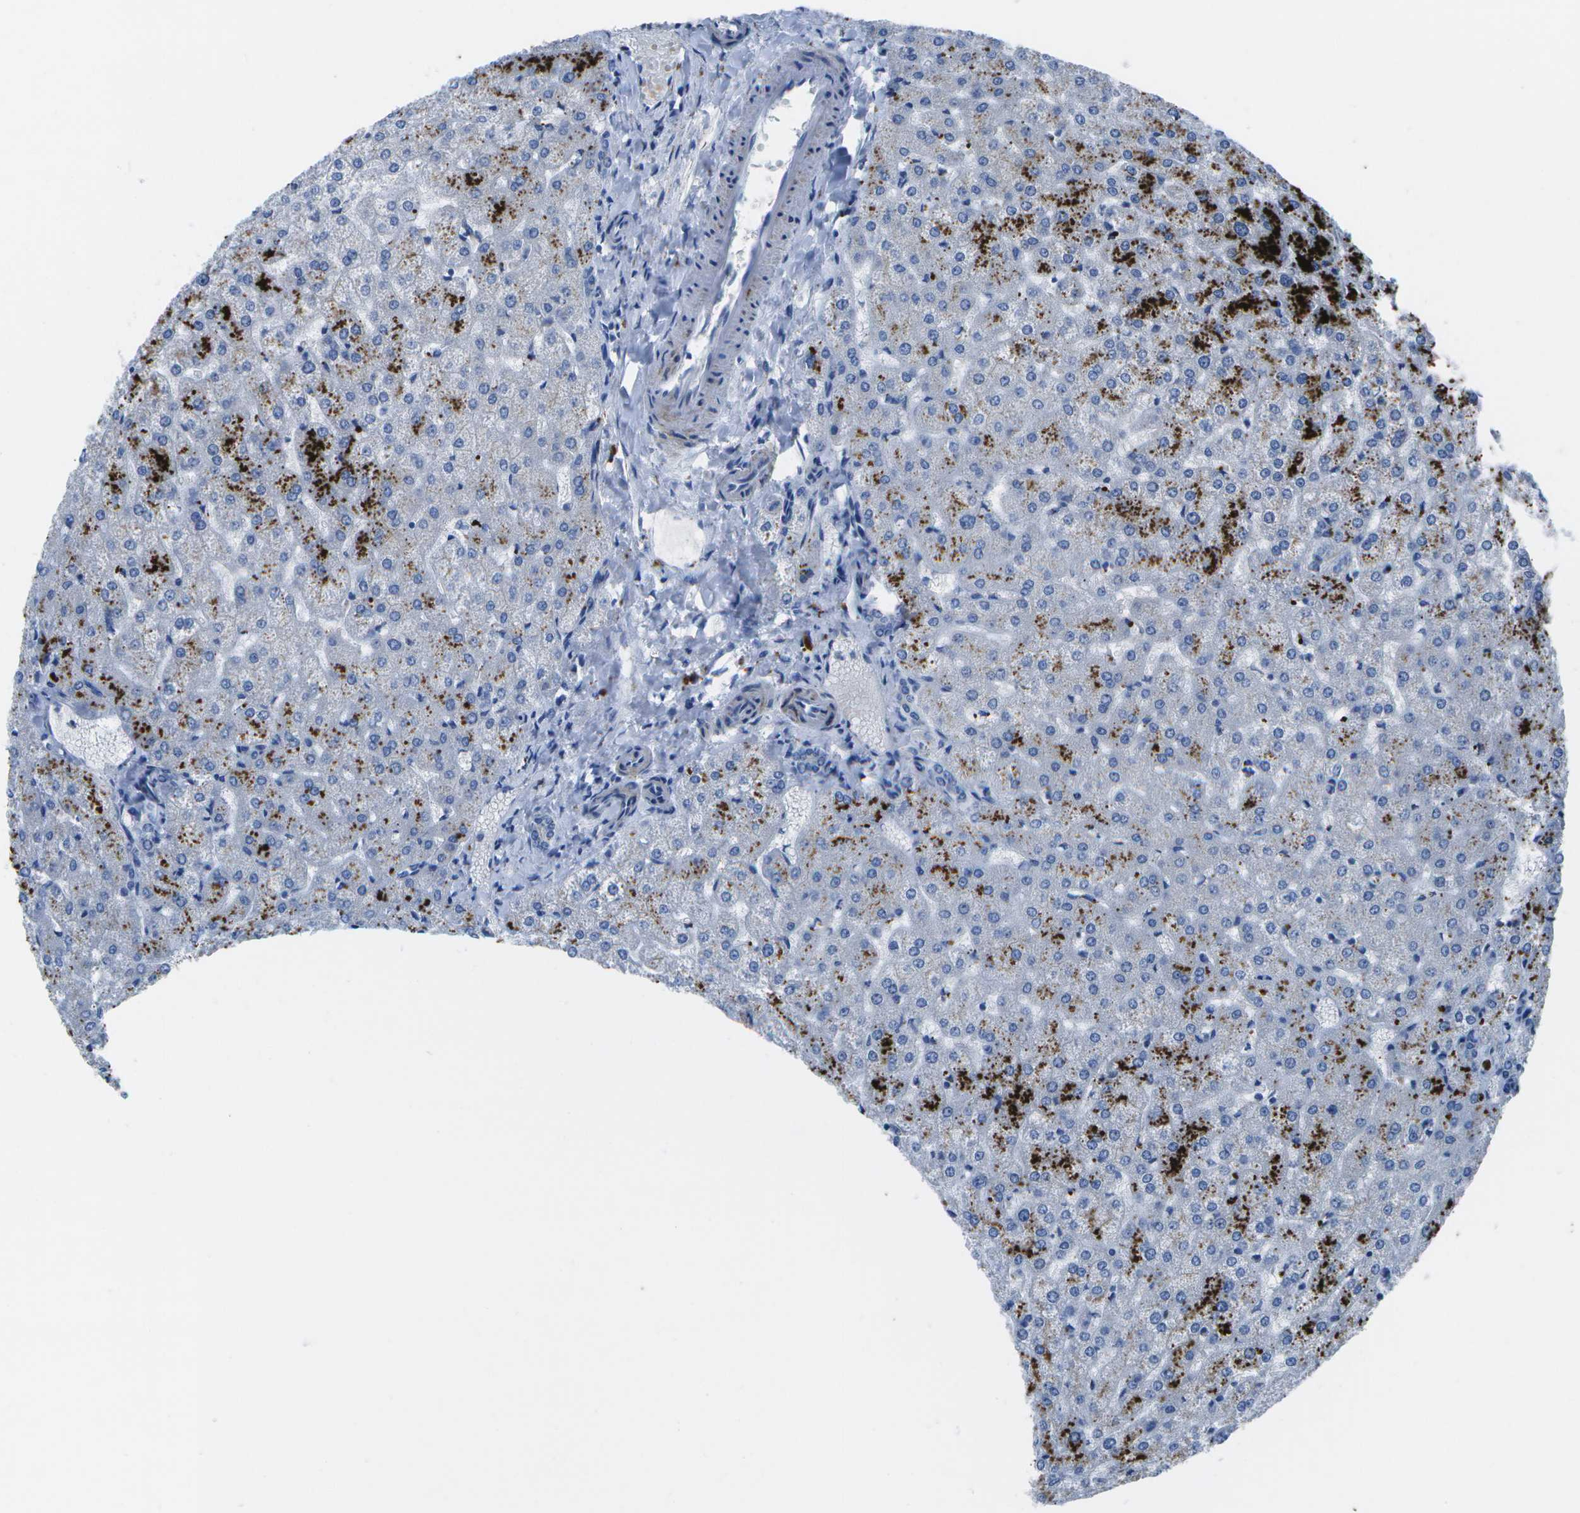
{"staining": {"intensity": "negative", "quantity": "none", "location": "none"}, "tissue": "liver", "cell_type": "Cholangiocytes", "image_type": "normal", "snomed": [{"axis": "morphology", "description": "Normal tissue, NOS"}, {"axis": "topography", "description": "Liver"}], "caption": "This is an IHC histopathology image of unremarkable human liver. There is no staining in cholangiocytes.", "gene": "DCT", "patient": {"sex": "female", "age": 32}}